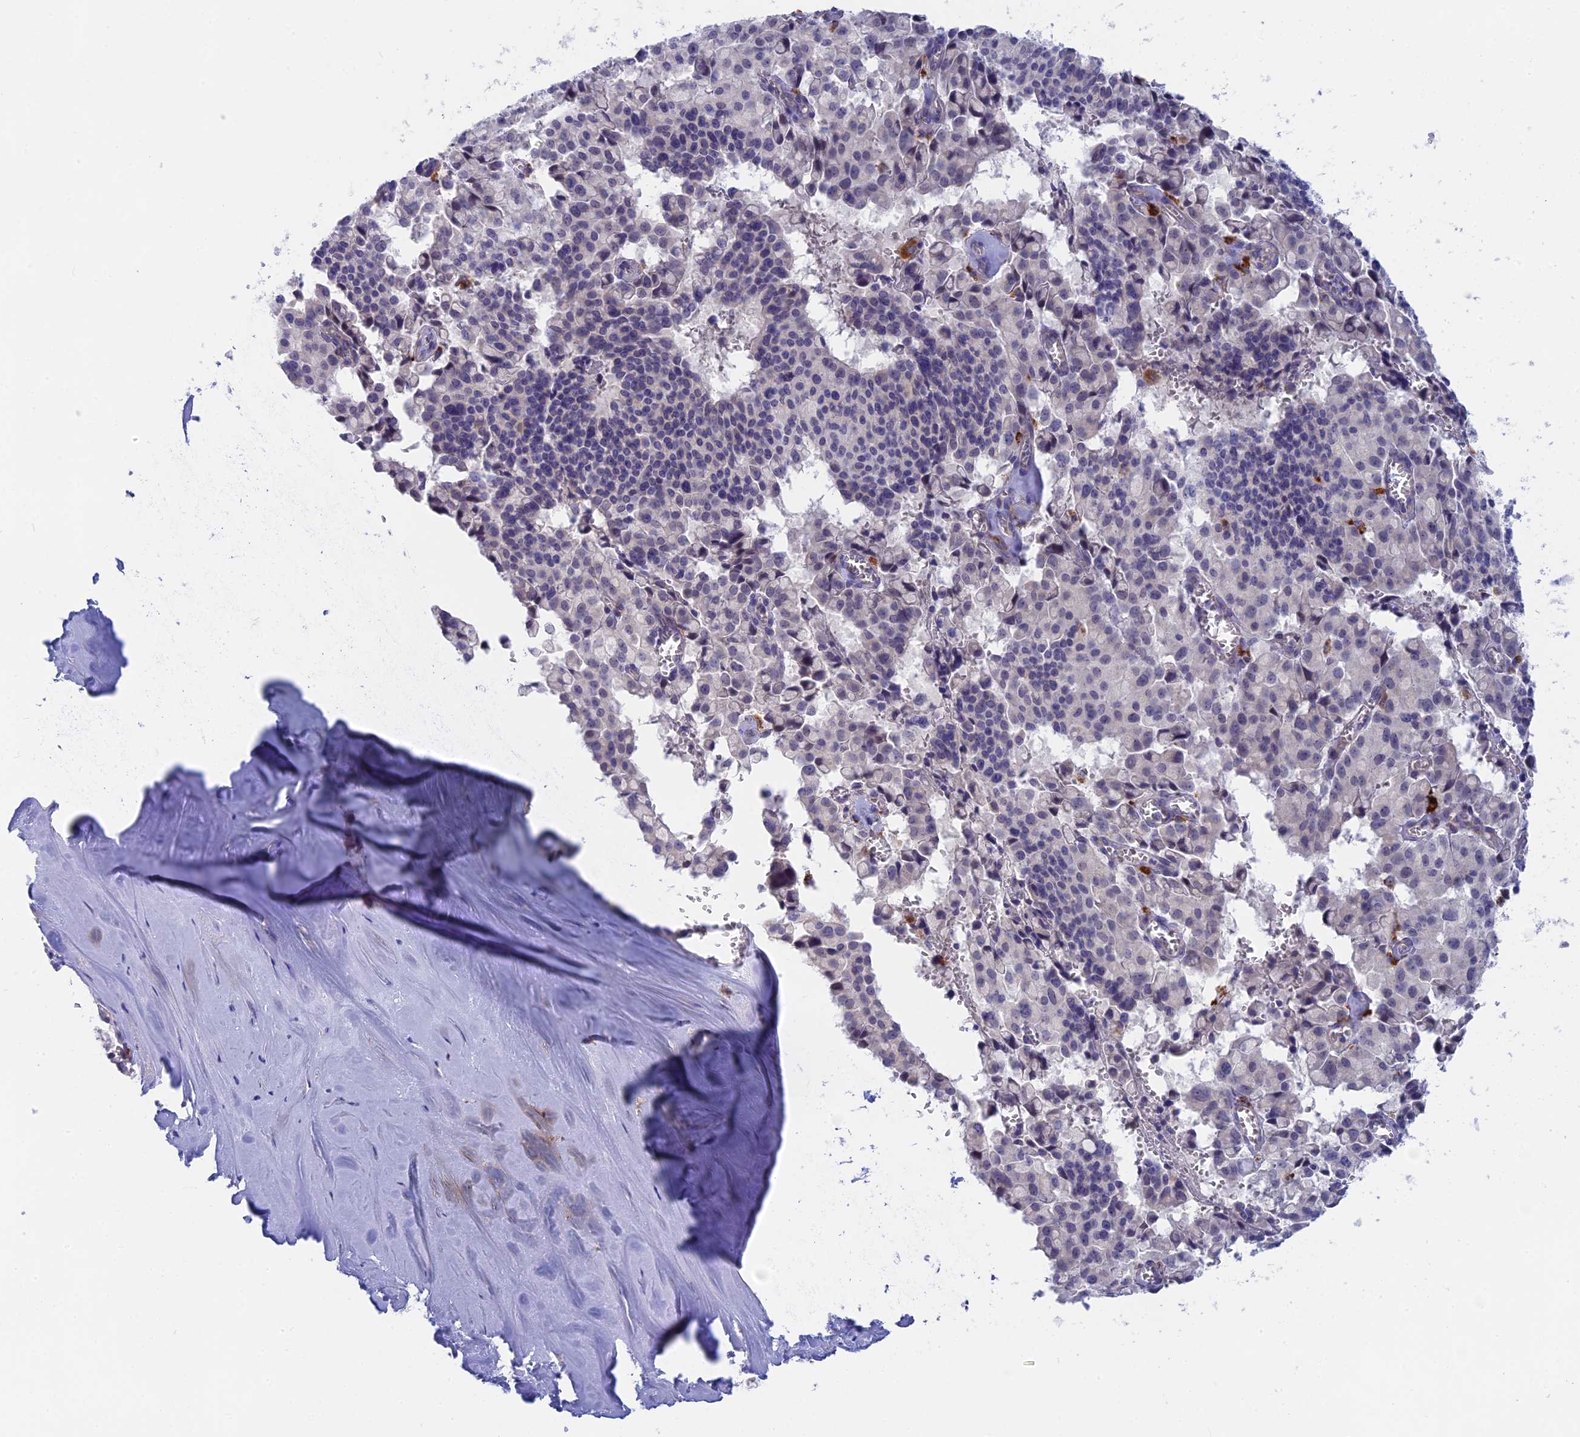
{"staining": {"intensity": "weak", "quantity": "<25%", "location": "cytoplasmic/membranous"}, "tissue": "pancreatic cancer", "cell_type": "Tumor cells", "image_type": "cancer", "snomed": [{"axis": "morphology", "description": "Adenocarcinoma, NOS"}, {"axis": "topography", "description": "Pancreas"}], "caption": "Immunohistochemical staining of pancreatic cancer (adenocarcinoma) shows no significant staining in tumor cells.", "gene": "GLB1L", "patient": {"sex": "male", "age": 65}}